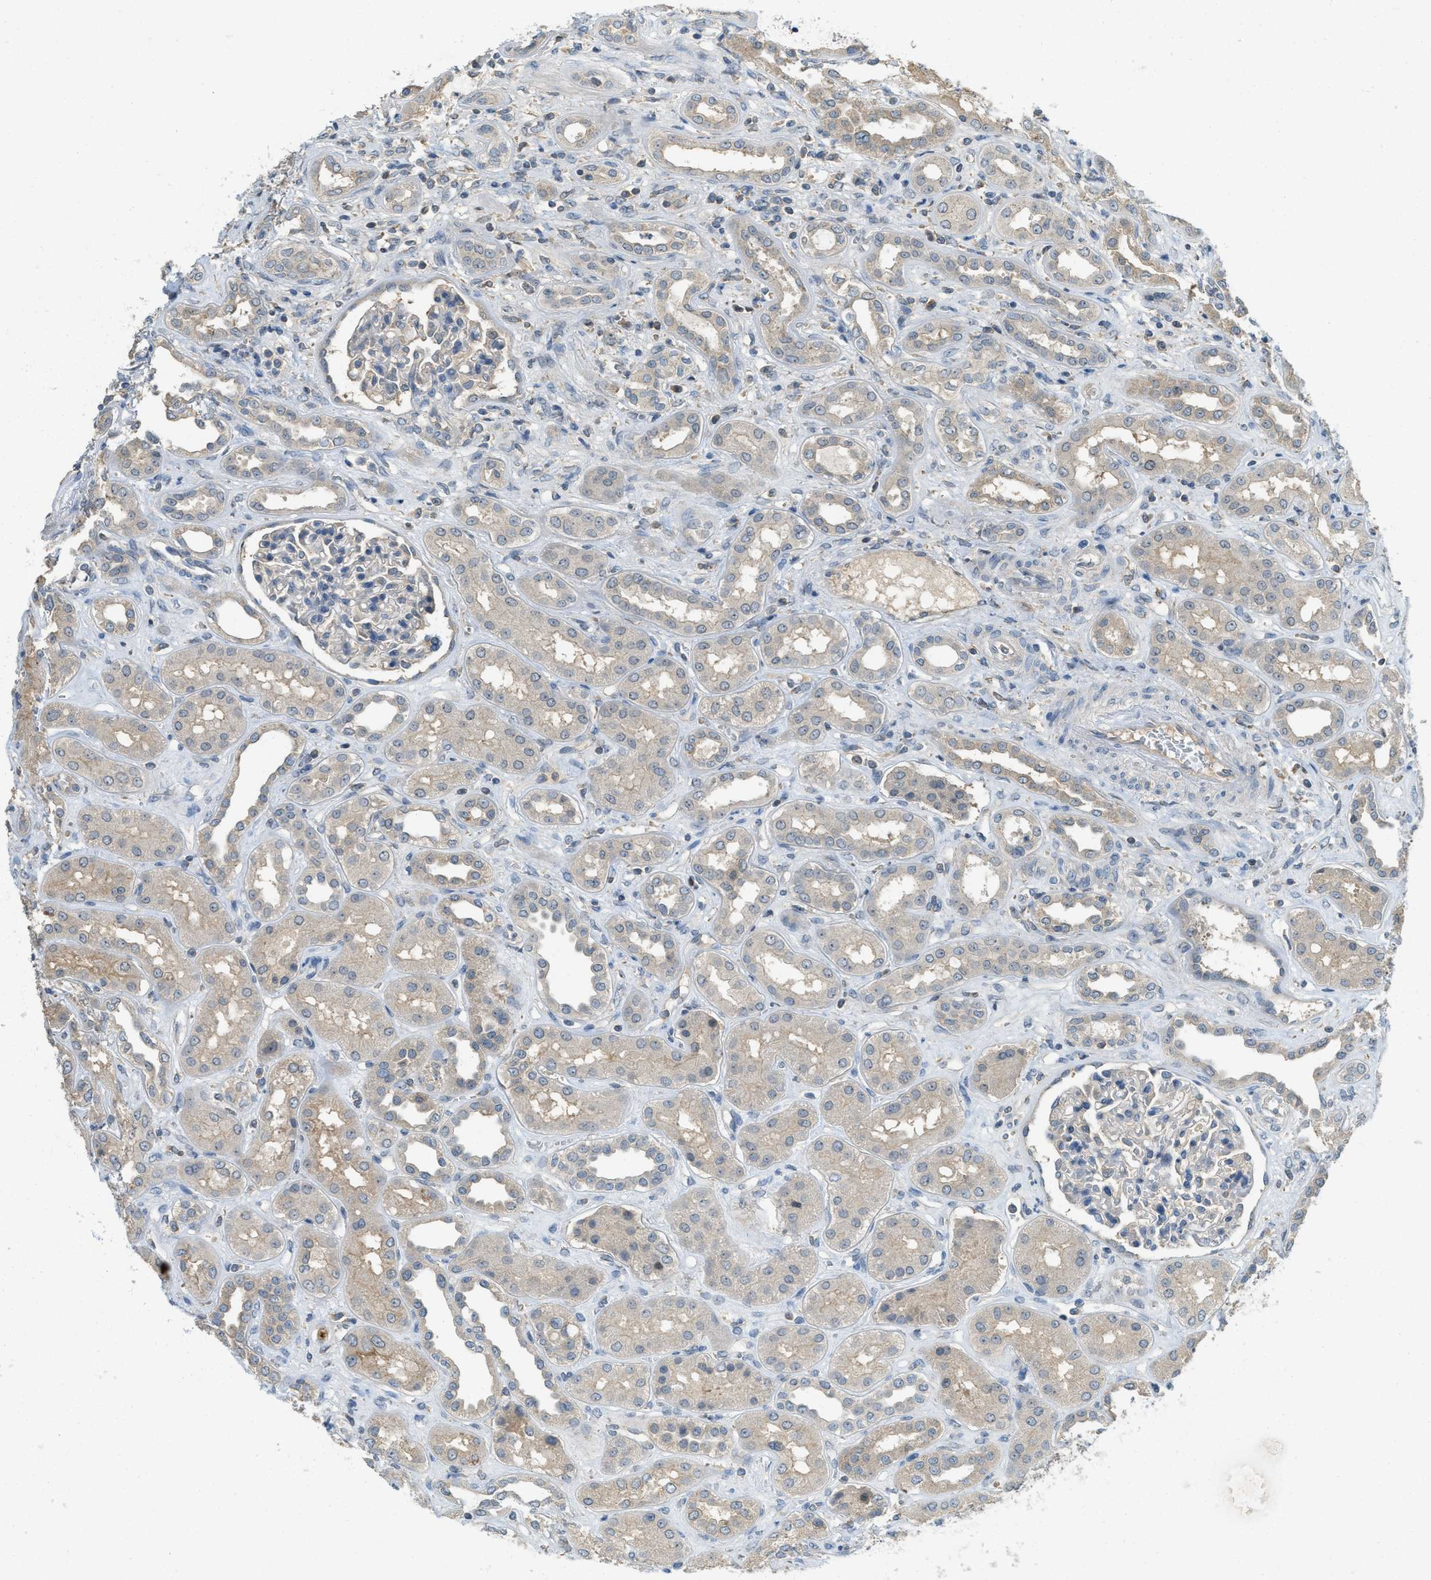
{"staining": {"intensity": "negative", "quantity": "none", "location": "none"}, "tissue": "kidney", "cell_type": "Cells in glomeruli", "image_type": "normal", "snomed": [{"axis": "morphology", "description": "Normal tissue, NOS"}, {"axis": "topography", "description": "Kidney"}], "caption": "High power microscopy micrograph of an IHC image of normal kidney, revealing no significant staining in cells in glomeruli.", "gene": "MIS18A", "patient": {"sex": "male", "age": 59}}